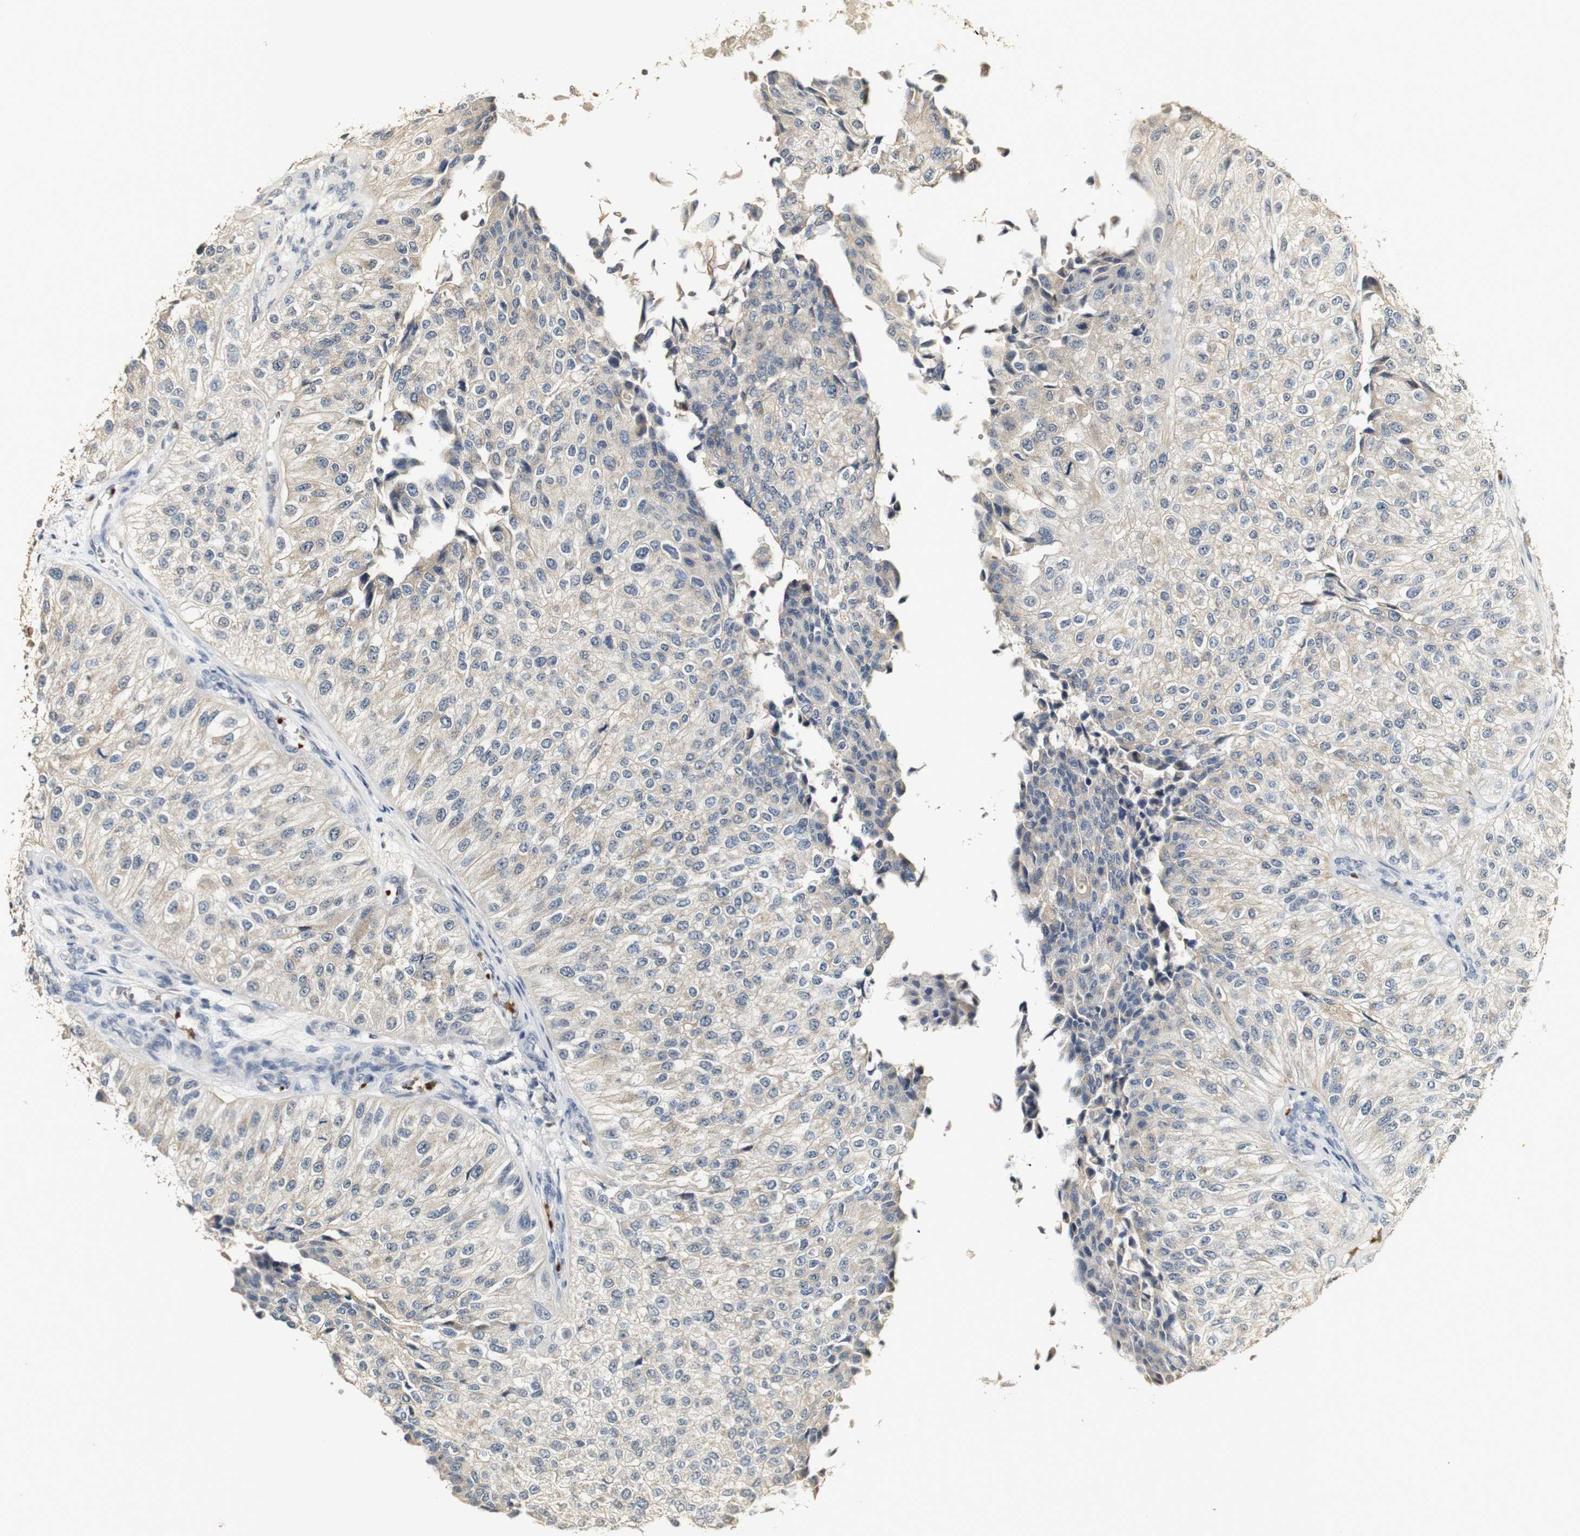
{"staining": {"intensity": "weak", "quantity": "25%-75%", "location": "cytoplasmic/membranous"}, "tissue": "urothelial cancer", "cell_type": "Tumor cells", "image_type": "cancer", "snomed": [{"axis": "morphology", "description": "Urothelial carcinoma, High grade"}, {"axis": "topography", "description": "Kidney"}, {"axis": "topography", "description": "Urinary bladder"}], "caption": "This micrograph reveals immunohistochemistry (IHC) staining of urothelial cancer, with low weak cytoplasmic/membranous staining in about 25%-75% of tumor cells.", "gene": "SYT7", "patient": {"sex": "male", "age": 77}}